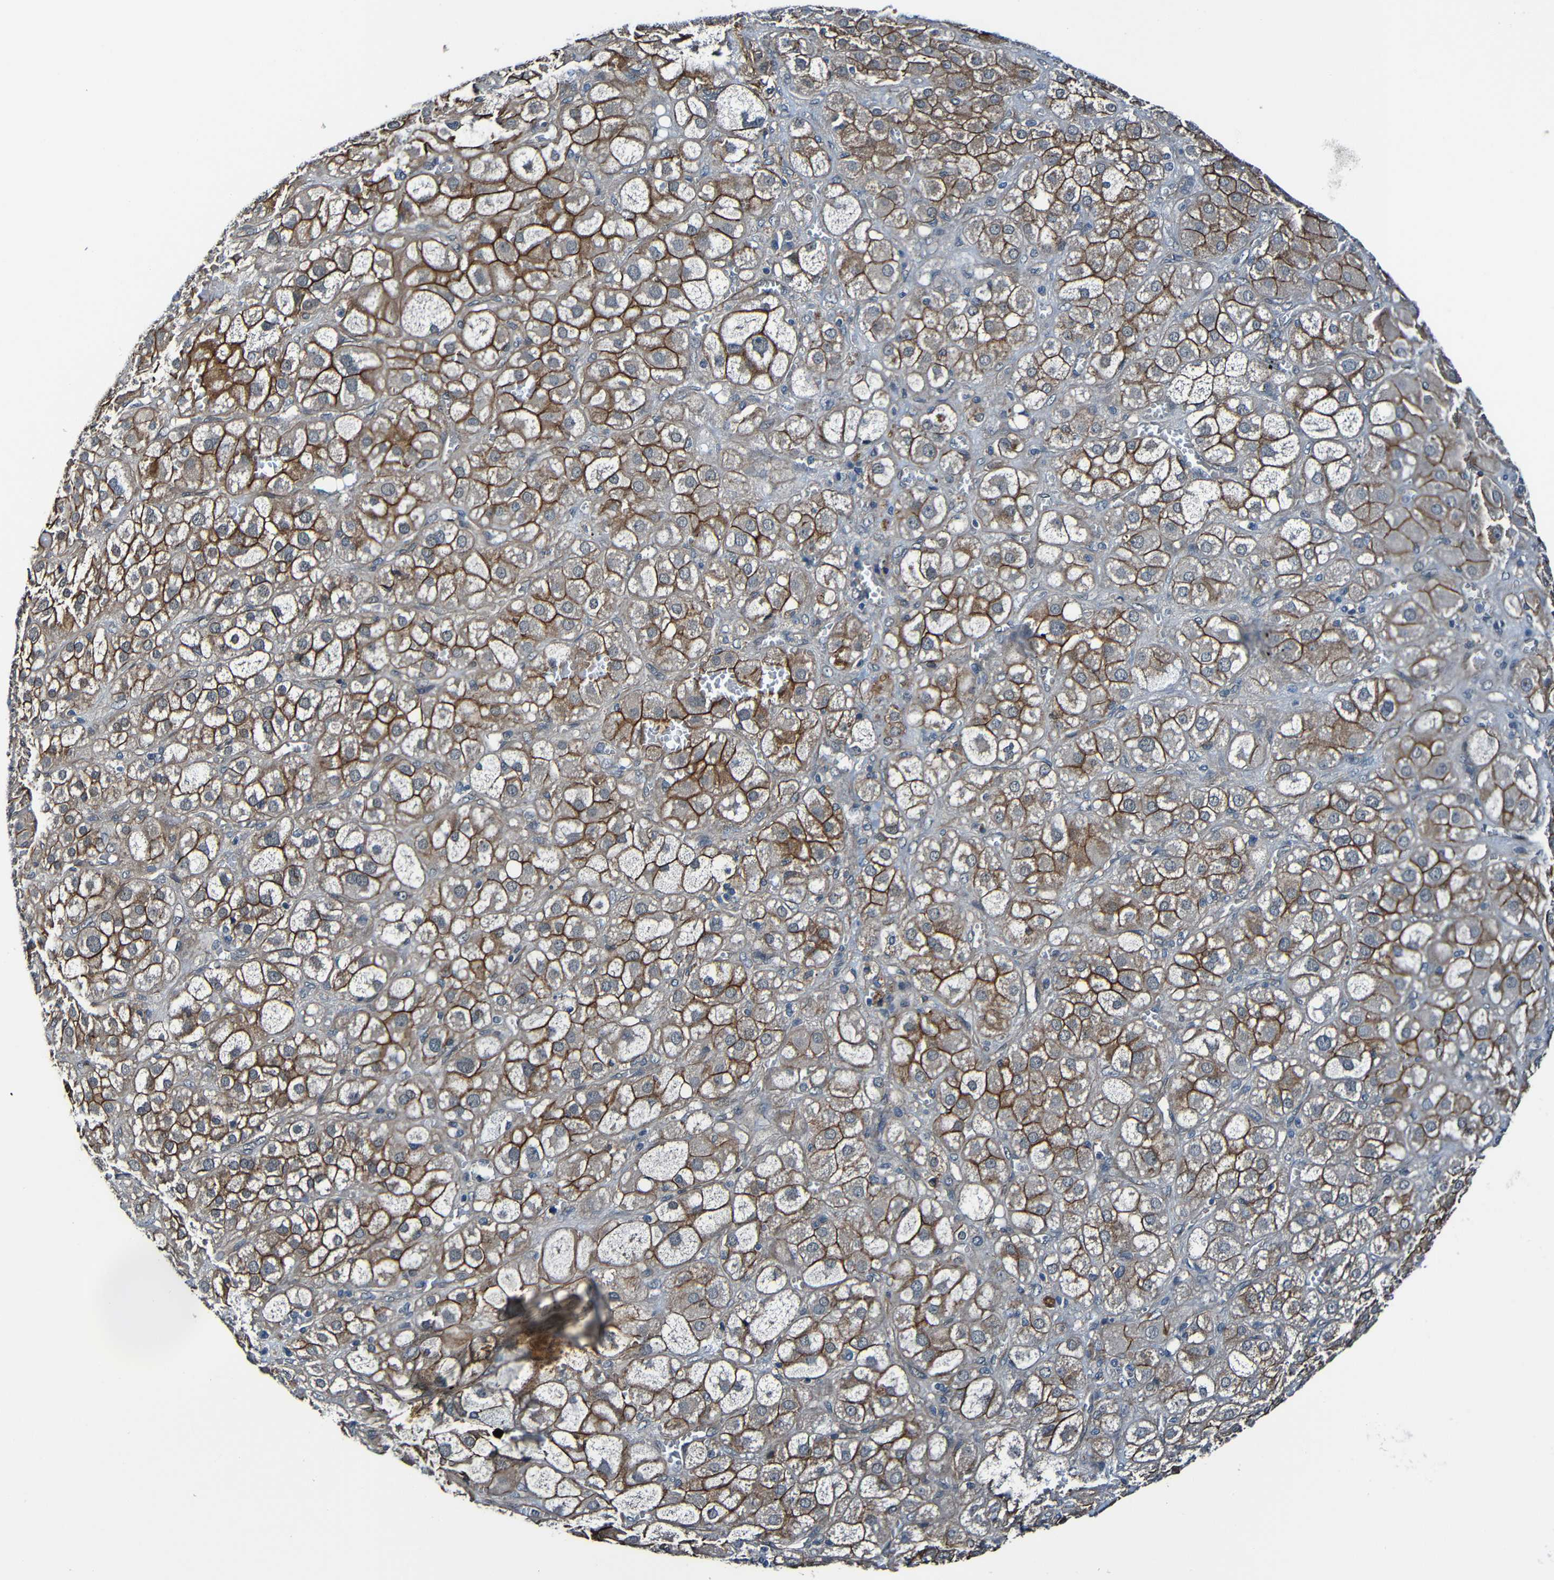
{"staining": {"intensity": "moderate", "quantity": ">75%", "location": "cytoplasmic/membranous"}, "tissue": "adrenal gland", "cell_type": "Glandular cells", "image_type": "normal", "snomed": [{"axis": "morphology", "description": "Normal tissue, NOS"}, {"axis": "topography", "description": "Adrenal gland"}], "caption": "Immunohistochemistry (IHC) (DAB) staining of unremarkable human adrenal gland exhibits moderate cytoplasmic/membranous protein positivity in about >75% of glandular cells.", "gene": "LGR5", "patient": {"sex": "female", "age": 47}}